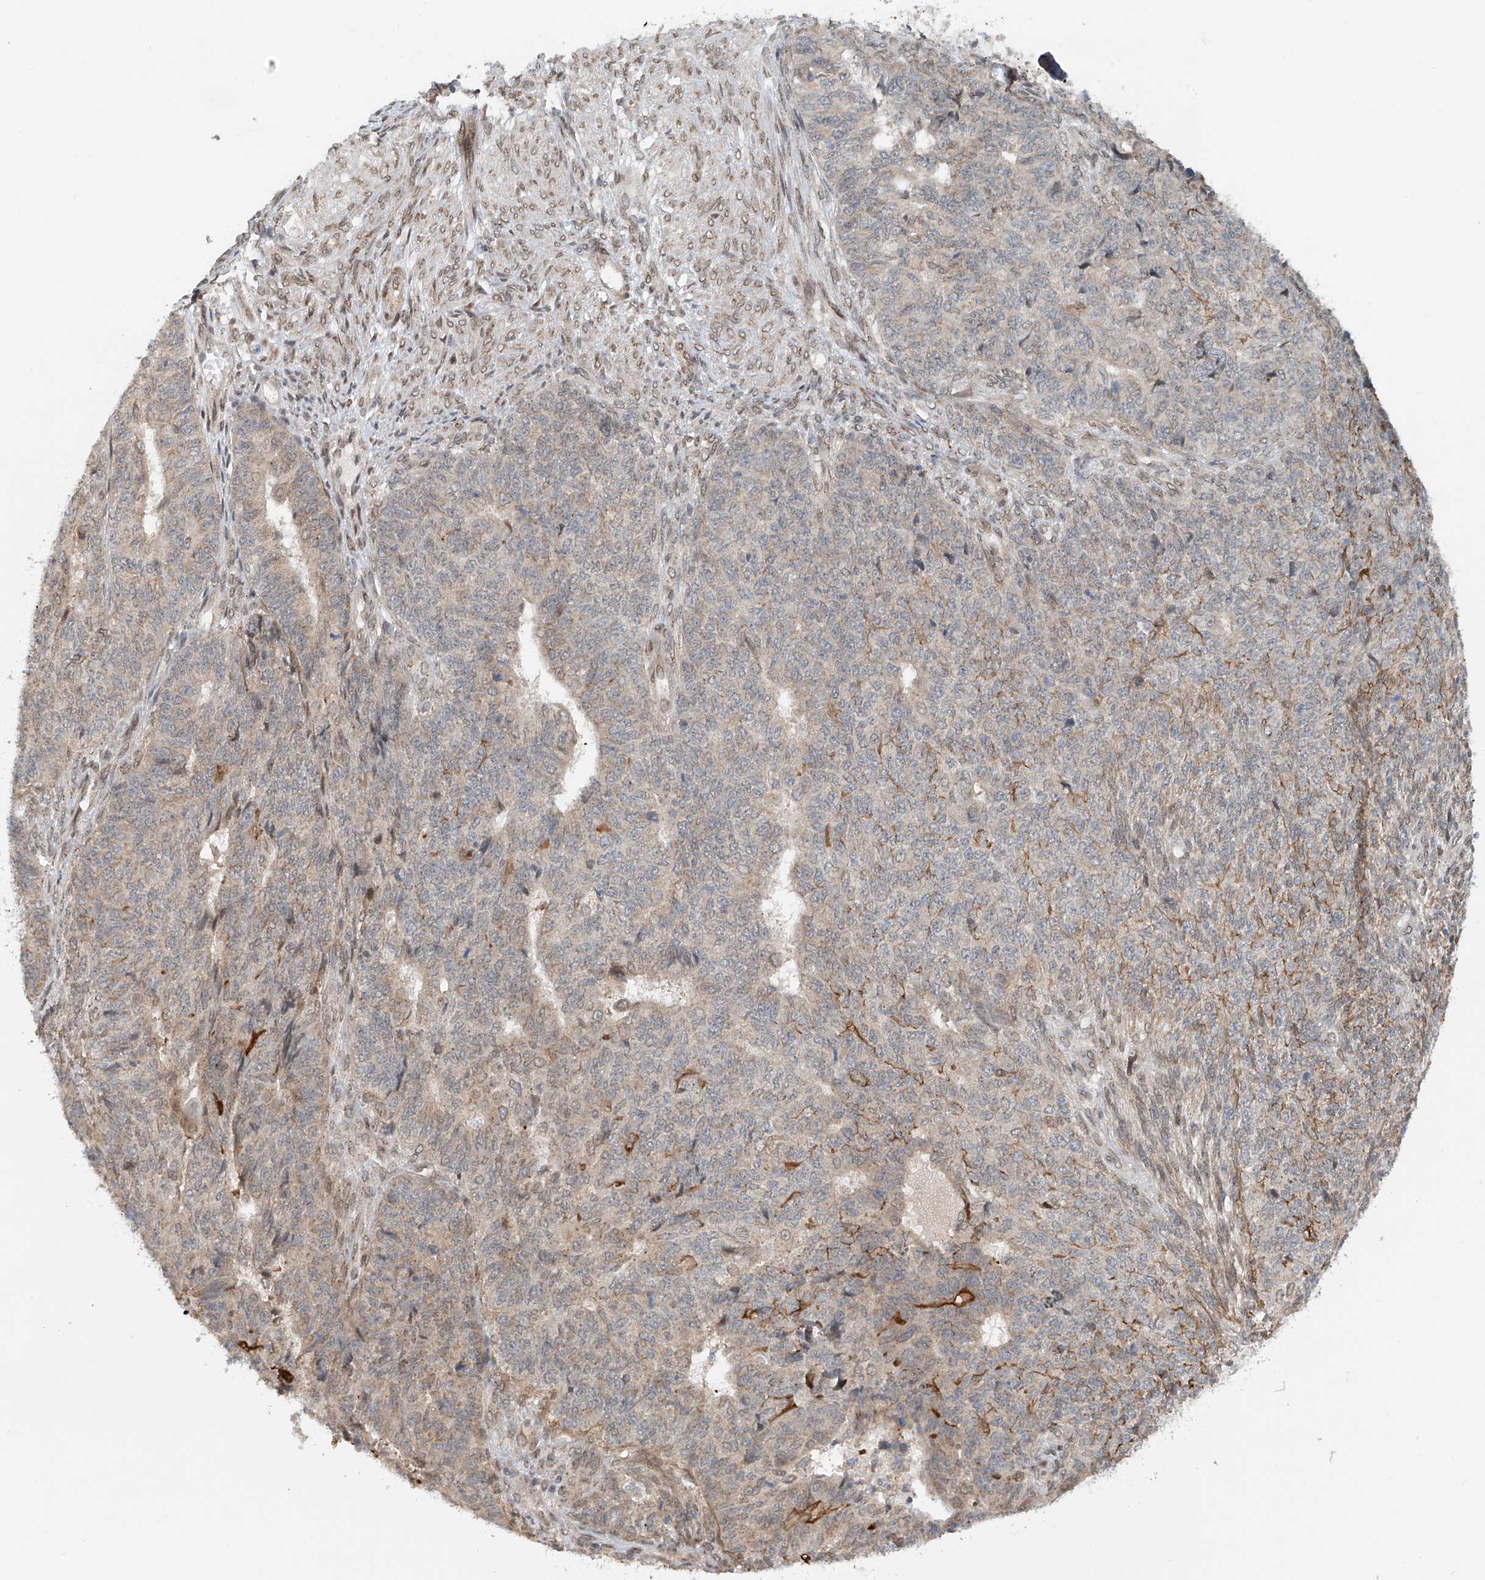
{"staining": {"intensity": "weak", "quantity": "<25%", "location": "cytoplasmic/membranous"}, "tissue": "endometrial cancer", "cell_type": "Tumor cells", "image_type": "cancer", "snomed": [{"axis": "morphology", "description": "Adenocarcinoma, NOS"}, {"axis": "topography", "description": "Endometrium"}], "caption": "The immunohistochemistry histopathology image has no significant staining in tumor cells of endometrial cancer tissue.", "gene": "STARD9", "patient": {"sex": "female", "age": 32}}